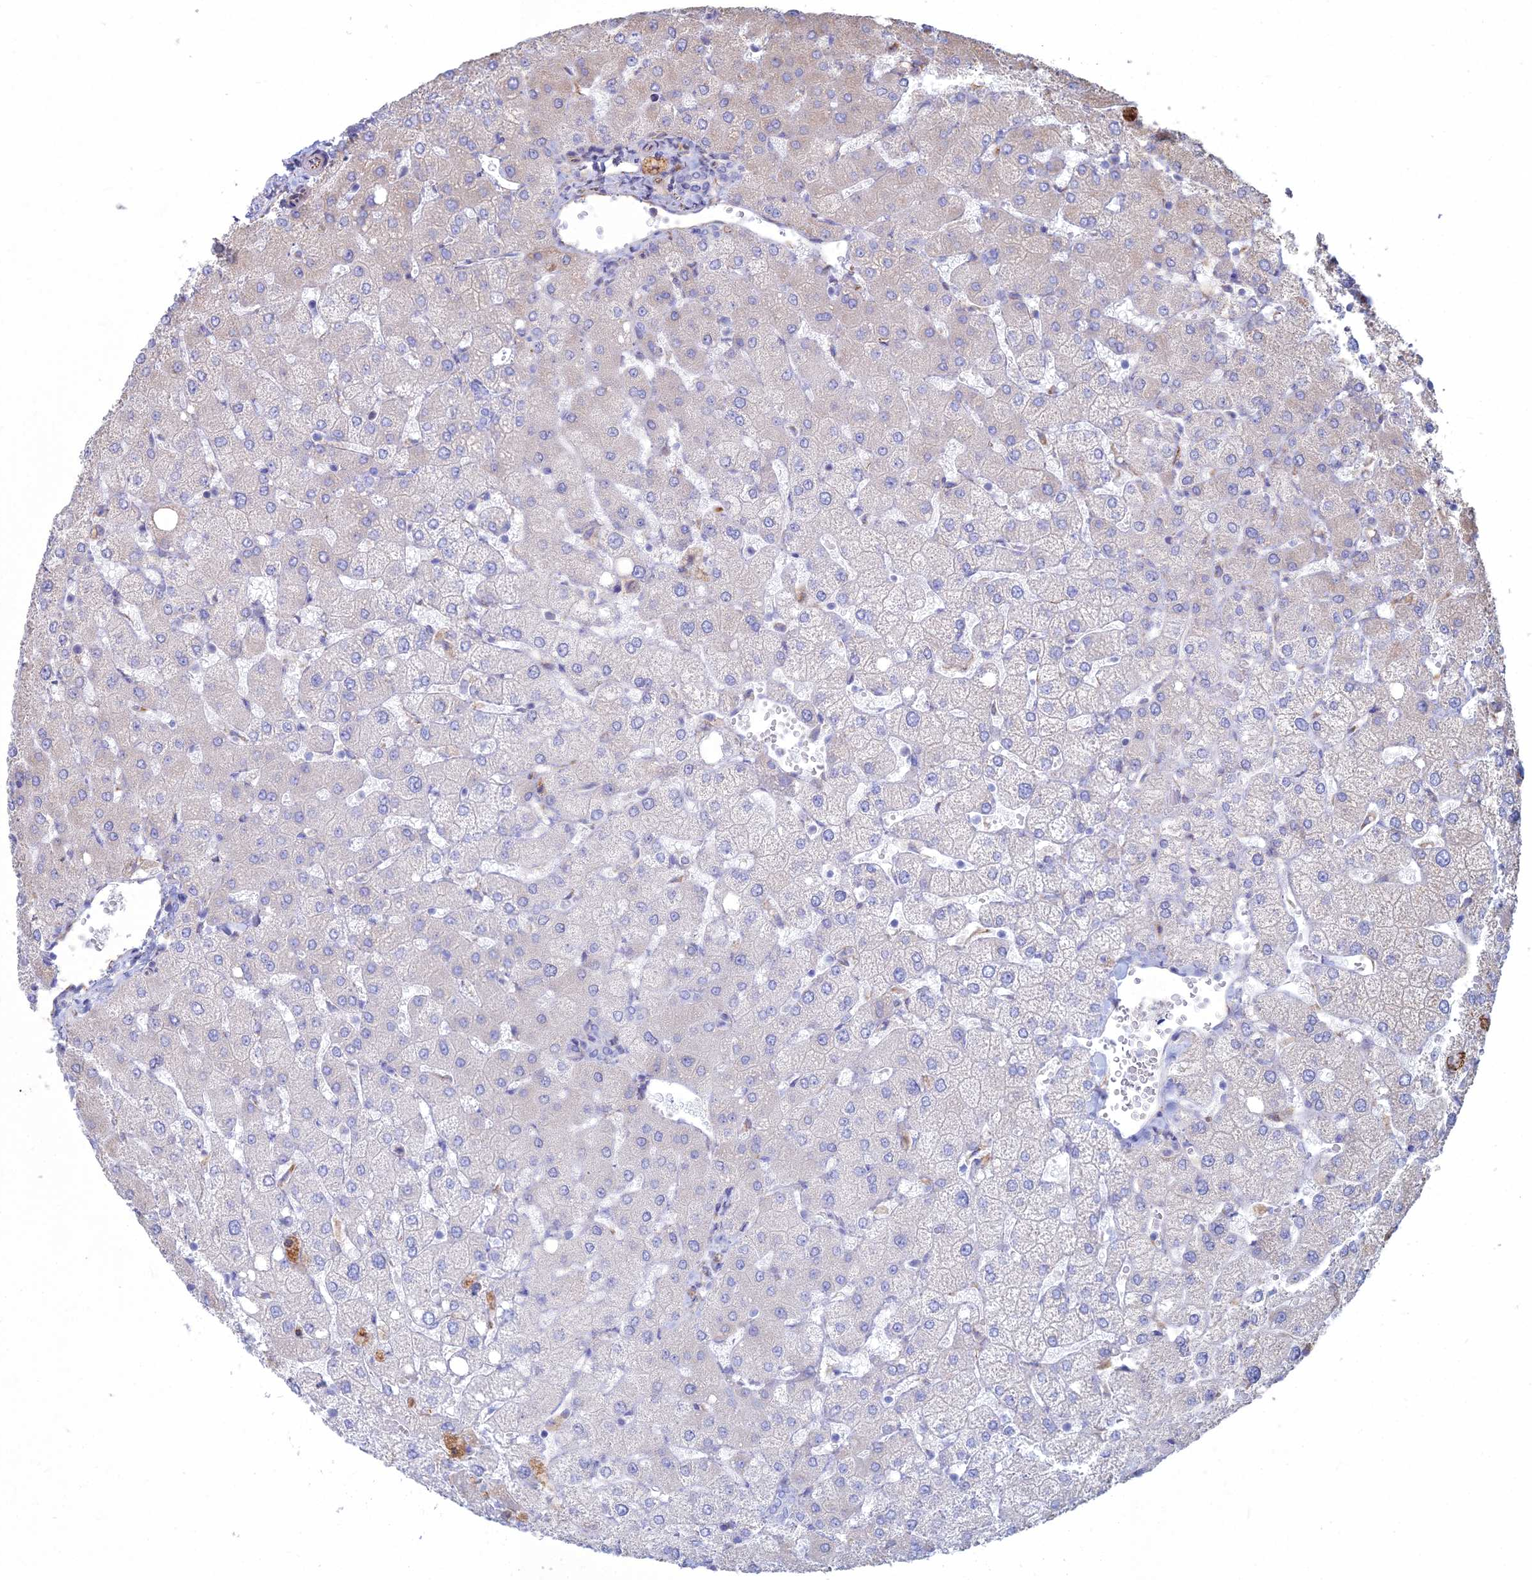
{"staining": {"intensity": "negative", "quantity": "none", "location": "none"}, "tissue": "liver", "cell_type": "Cholangiocytes", "image_type": "normal", "snomed": [{"axis": "morphology", "description": "Normal tissue, NOS"}, {"axis": "topography", "description": "Liver"}], "caption": "DAB (3,3'-diaminobenzidine) immunohistochemical staining of unremarkable liver reveals no significant expression in cholangiocytes.", "gene": "CLVS2", "patient": {"sex": "female", "age": 54}}